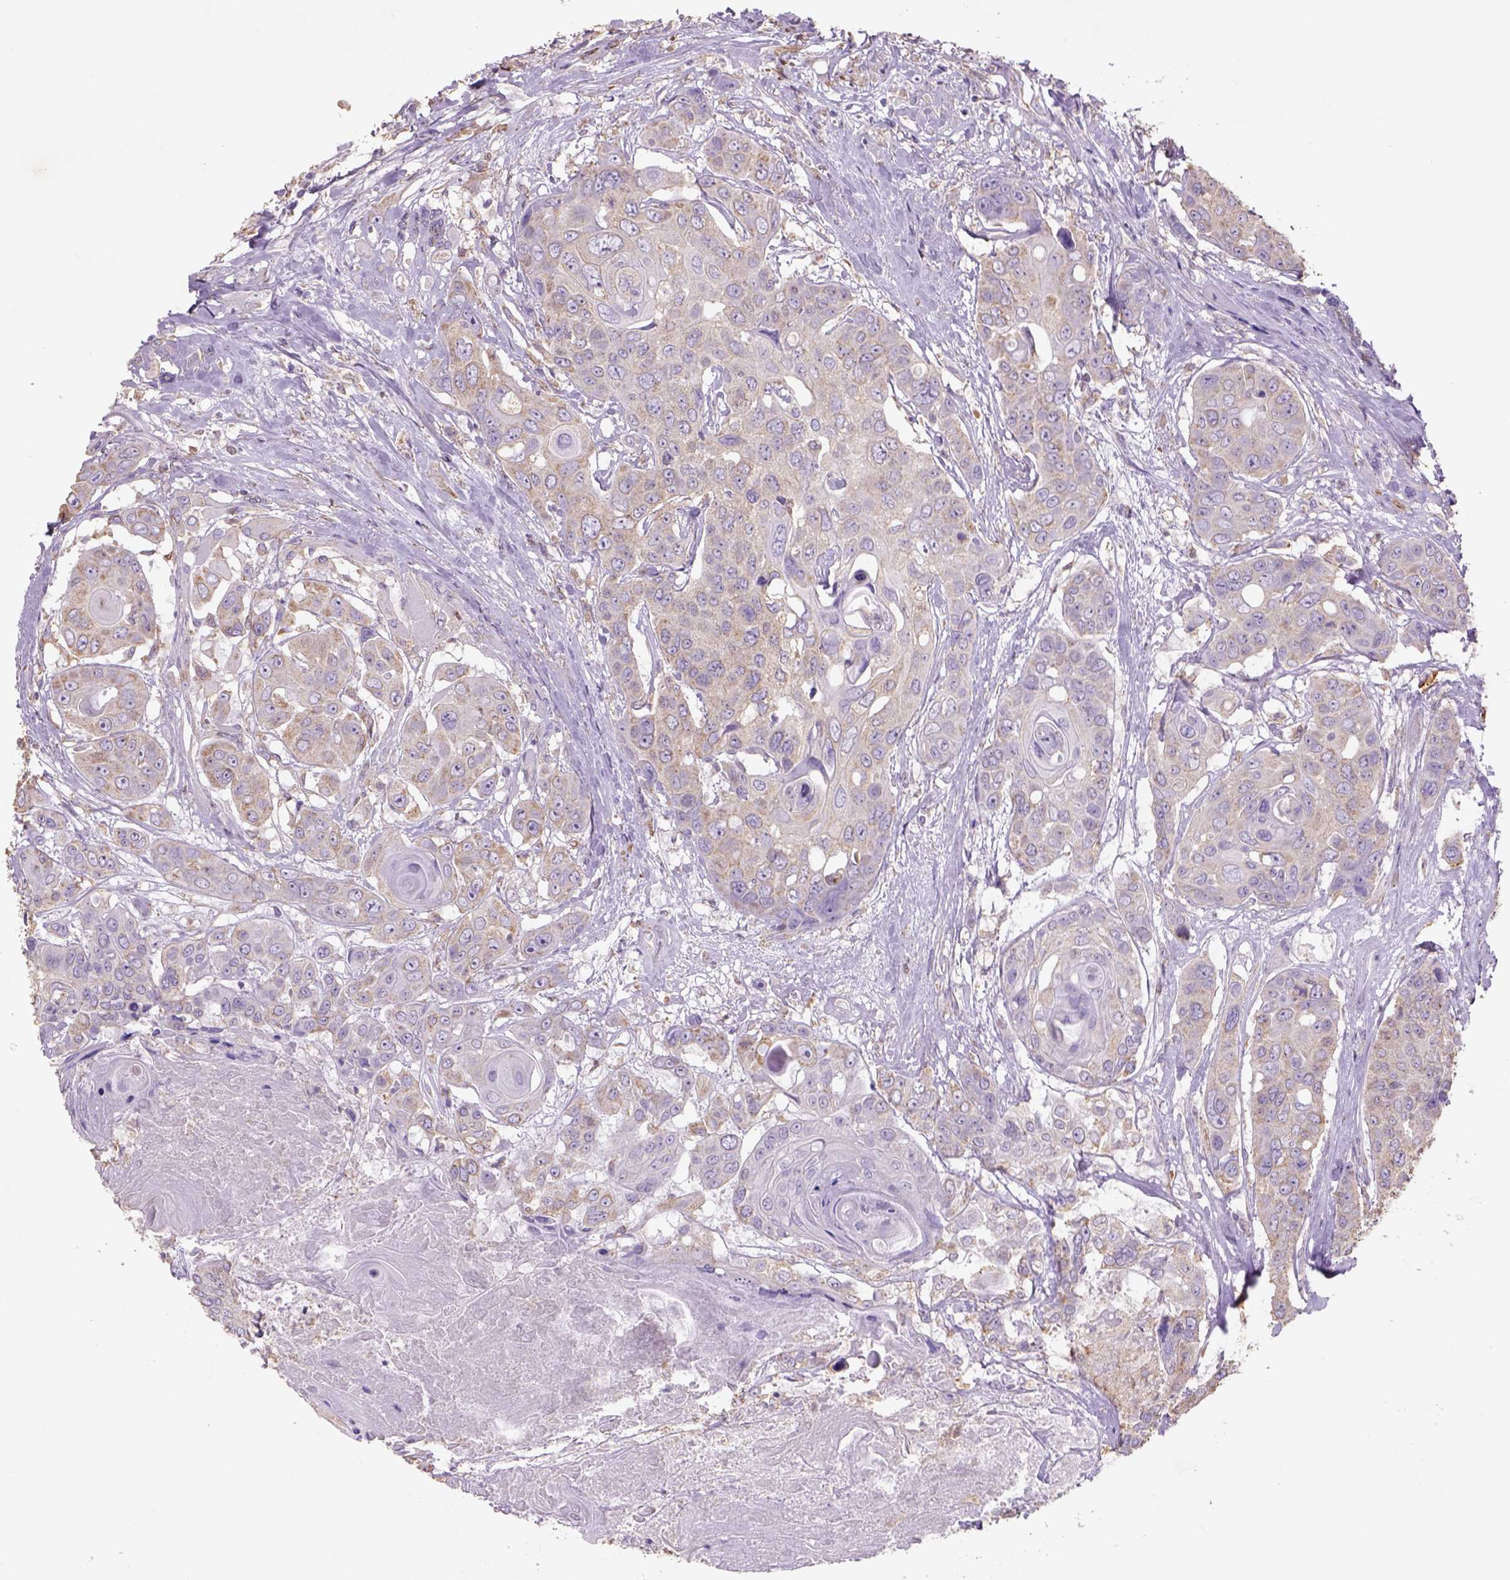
{"staining": {"intensity": "weak", "quantity": ">75%", "location": "cytoplasmic/membranous"}, "tissue": "head and neck cancer", "cell_type": "Tumor cells", "image_type": "cancer", "snomed": [{"axis": "morphology", "description": "Squamous cell carcinoma, NOS"}, {"axis": "topography", "description": "Oral tissue"}, {"axis": "topography", "description": "Head-Neck"}], "caption": "Immunohistochemistry (IHC) (DAB) staining of head and neck squamous cell carcinoma displays weak cytoplasmic/membranous protein expression in approximately >75% of tumor cells.", "gene": "NAALAD2", "patient": {"sex": "male", "age": 56}}